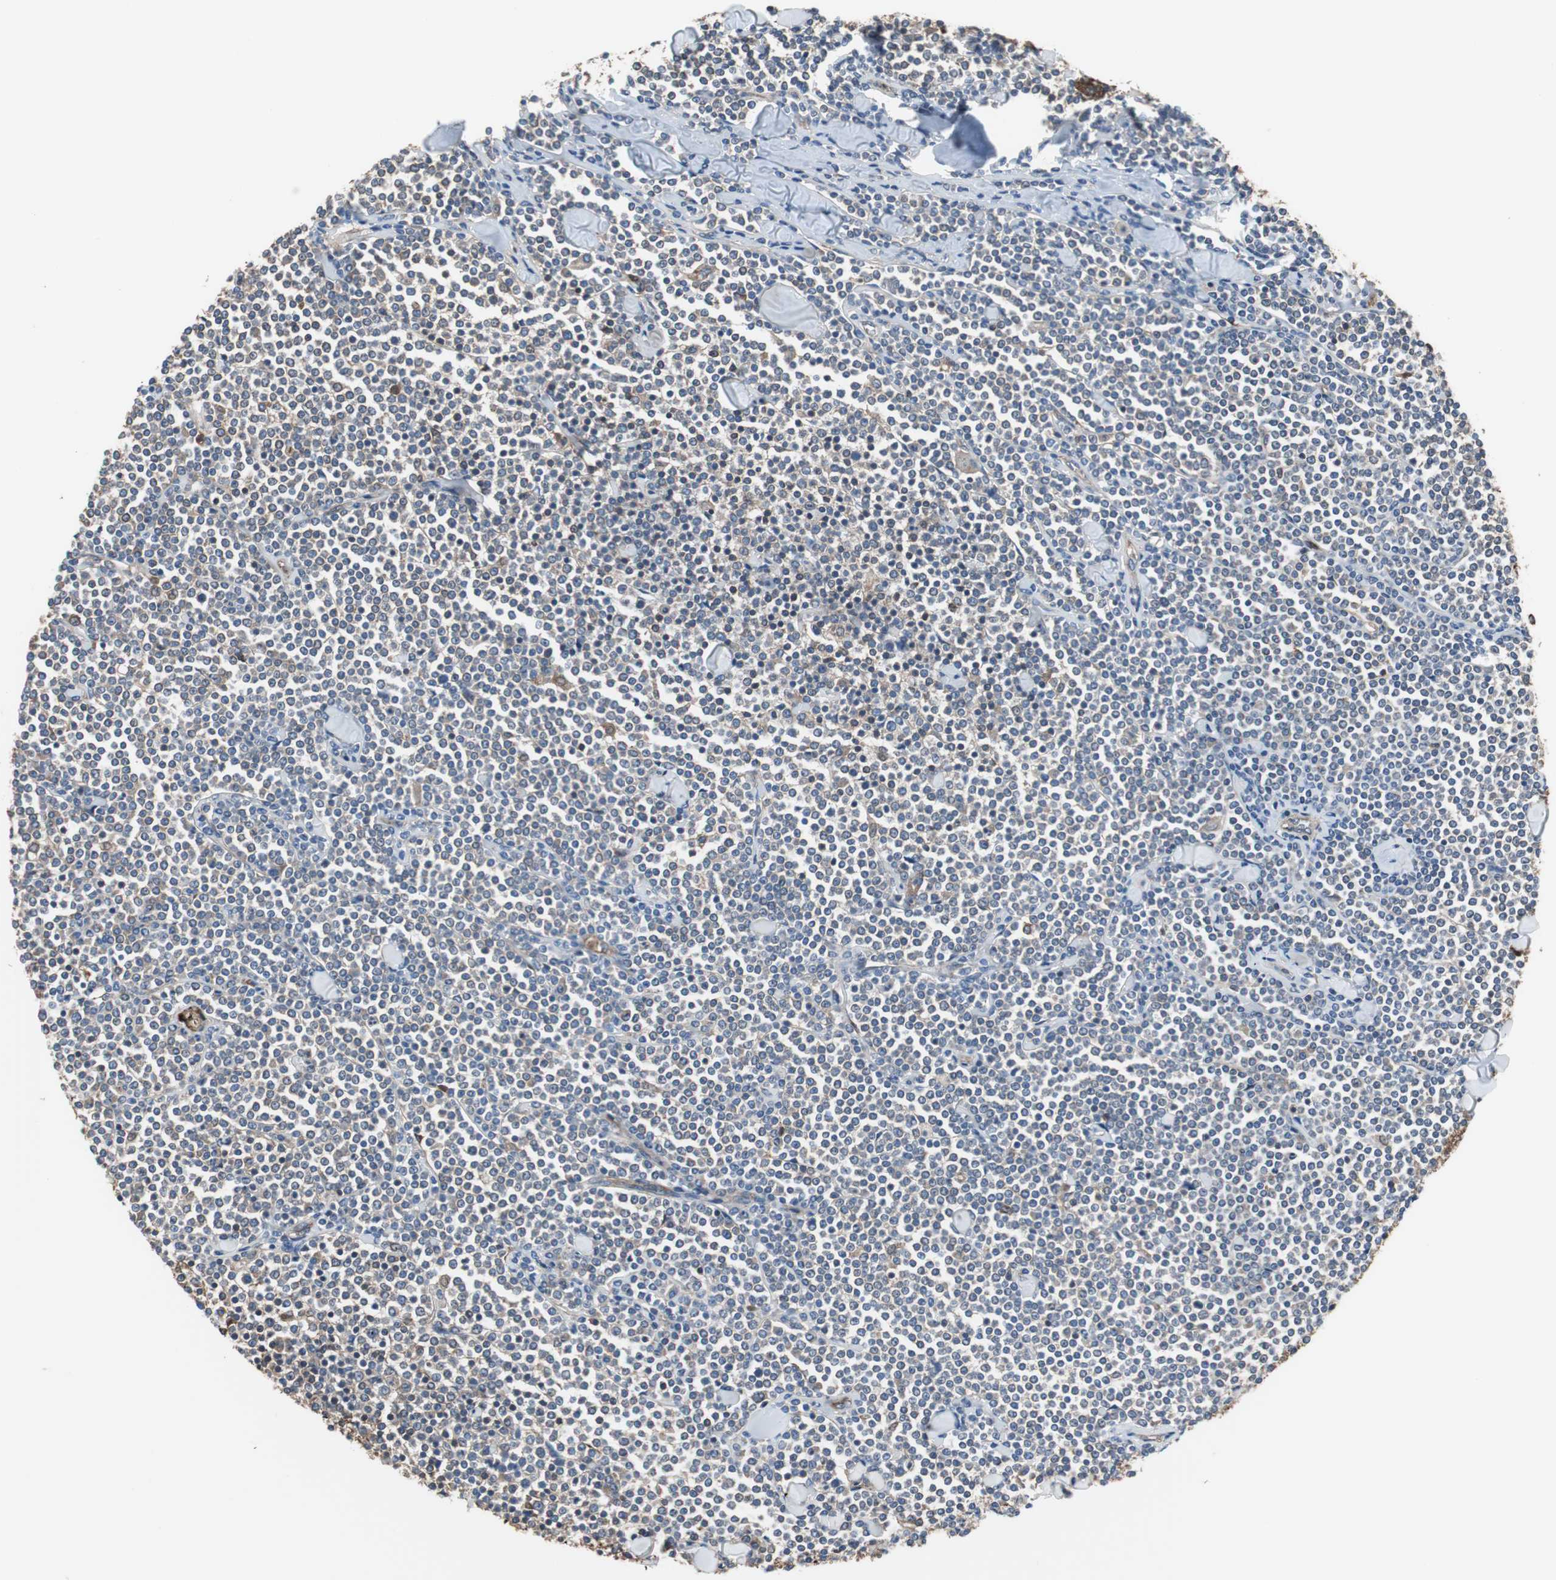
{"staining": {"intensity": "moderate", "quantity": "25%-75%", "location": "cytoplasmic/membranous"}, "tissue": "lymphoma", "cell_type": "Tumor cells", "image_type": "cancer", "snomed": [{"axis": "morphology", "description": "Malignant lymphoma, non-Hodgkin's type, Low grade"}, {"axis": "topography", "description": "Soft tissue"}], "caption": "The histopathology image shows staining of lymphoma, revealing moderate cytoplasmic/membranous protein expression (brown color) within tumor cells. The staining is performed using DAB brown chromogen to label protein expression. The nuclei are counter-stained blue using hematoxylin.", "gene": "ACTN1", "patient": {"sex": "male", "age": 92}}